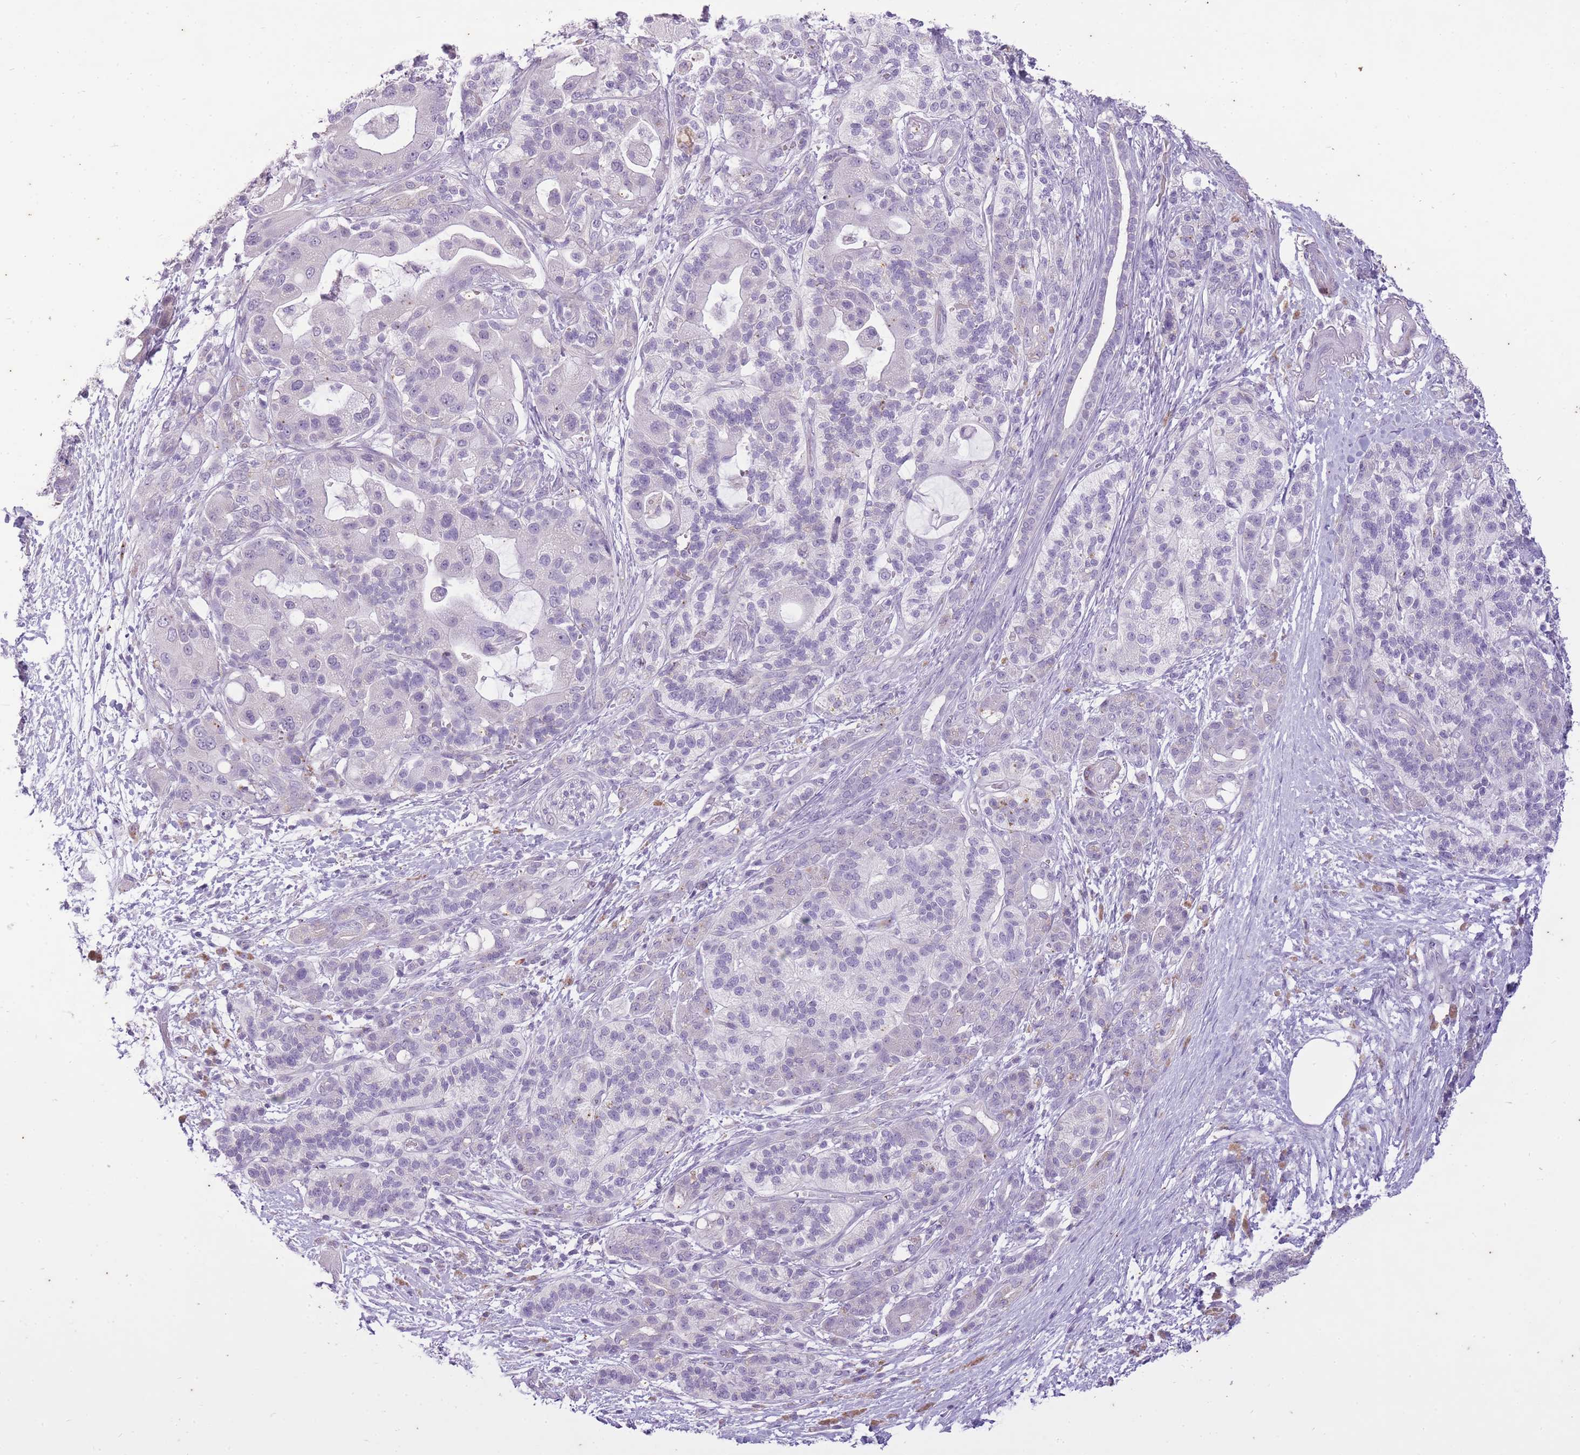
{"staining": {"intensity": "negative", "quantity": "none", "location": "none"}, "tissue": "pancreatic cancer", "cell_type": "Tumor cells", "image_type": "cancer", "snomed": [{"axis": "morphology", "description": "Adenocarcinoma, NOS"}, {"axis": "topography", "description": "Pancreas"}], "caption": "This is a image of immunohistochemistry staining of adenocarcinoma (pancreatic), which shows no positivity in tumor cells.", "gene": "CNTNAP3", "patient": {"sex": "male", "age": 57}}